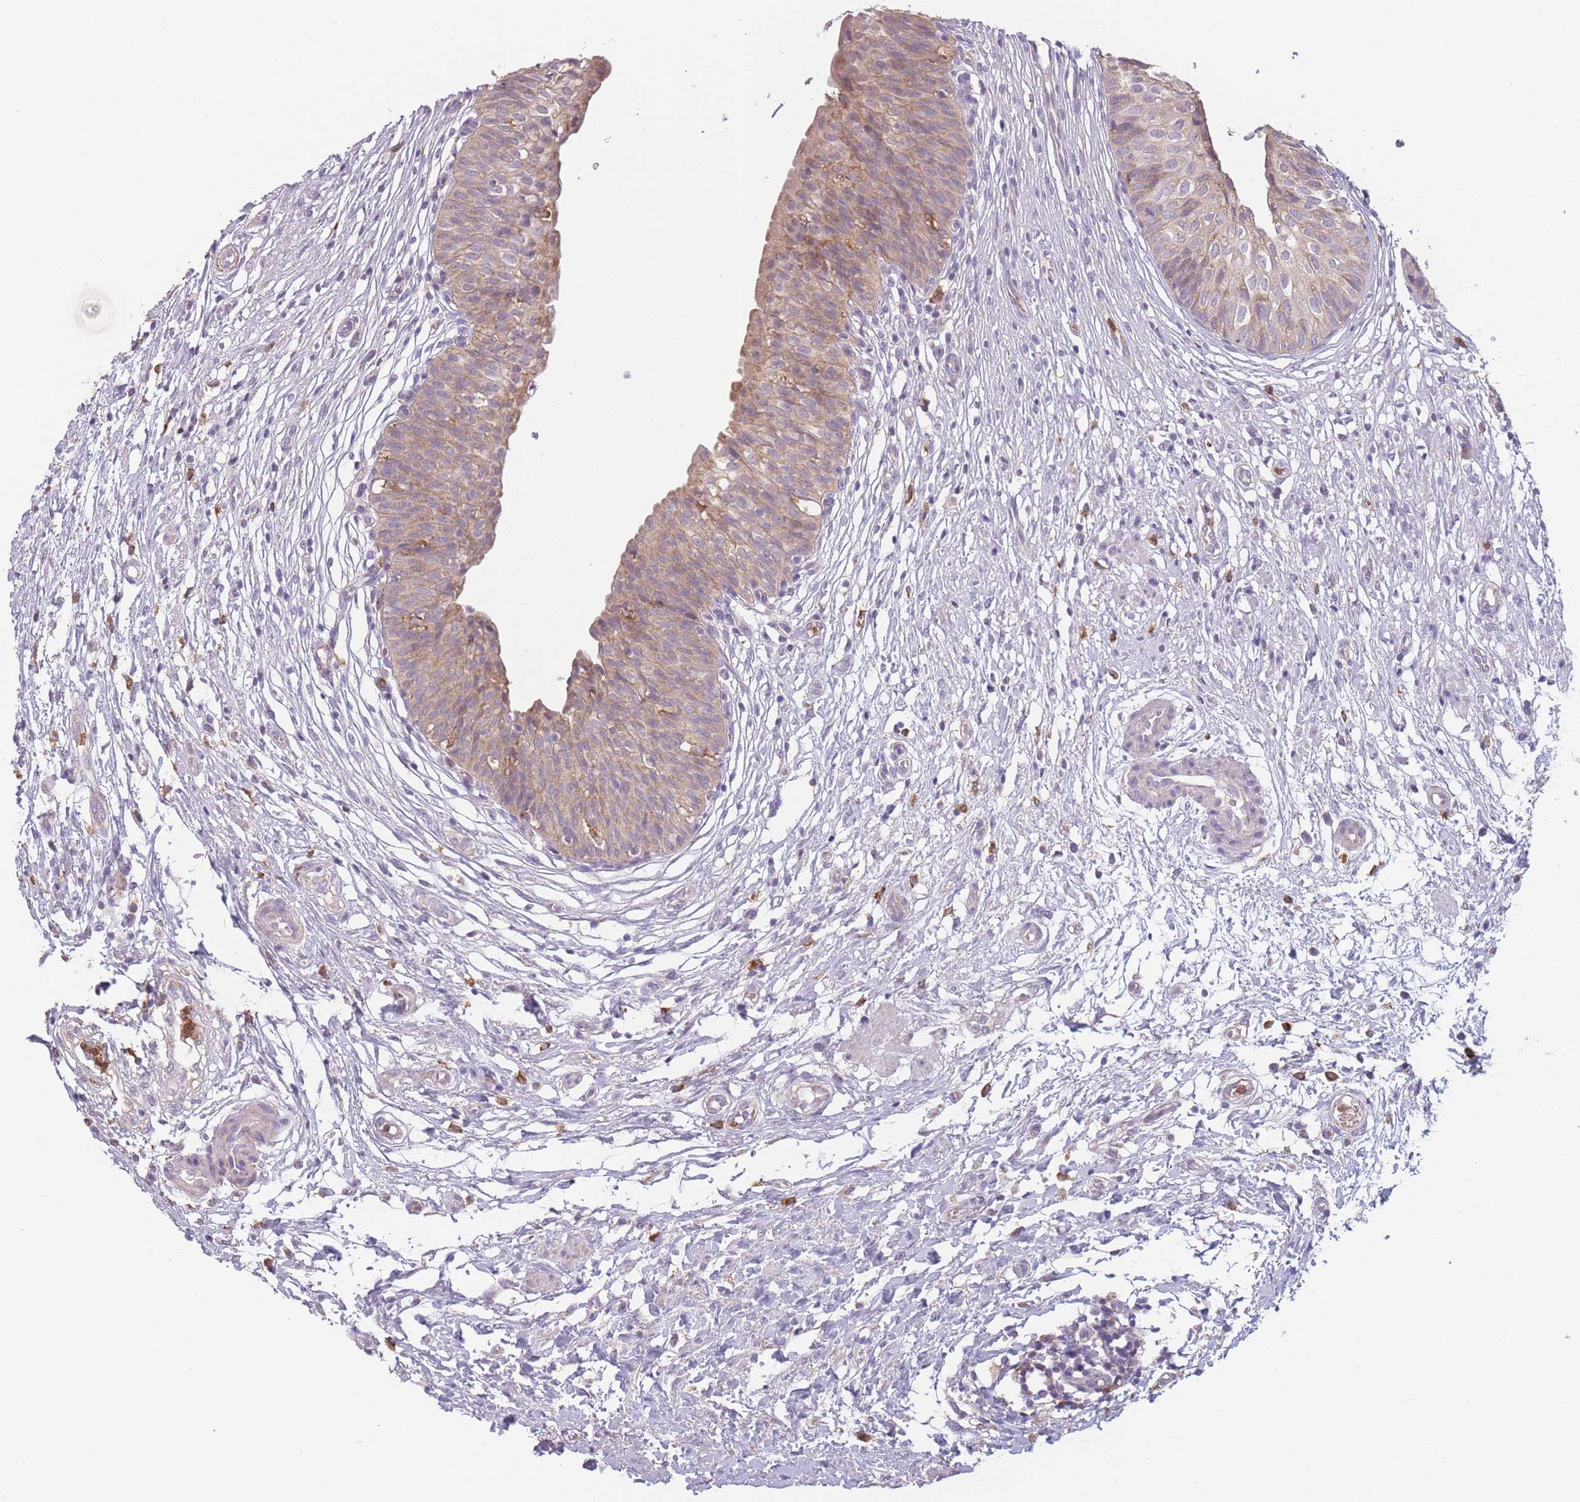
{"staining": {"intensity": "moderate", "quantity": ">75%", "location": "cytoplasmic/membranous"}, "tissue": "urinary bladder", "cell_type": "Urothelial cells", "image_type": "normal", "snomed": [{"axis": "morphology", "description": "Normal tissue, NOS"}, {"axis": "topography", "description": "Urinary bladder"}], "caption": "Immunohistochemical staining of benign urinary bladder displays >75% levels of moderate cytoplasmic/membranous protein positivity in about >75% of urothelial cells.", "gene": "PRAM1", "patient": {"sex": "male", "age": 55}}